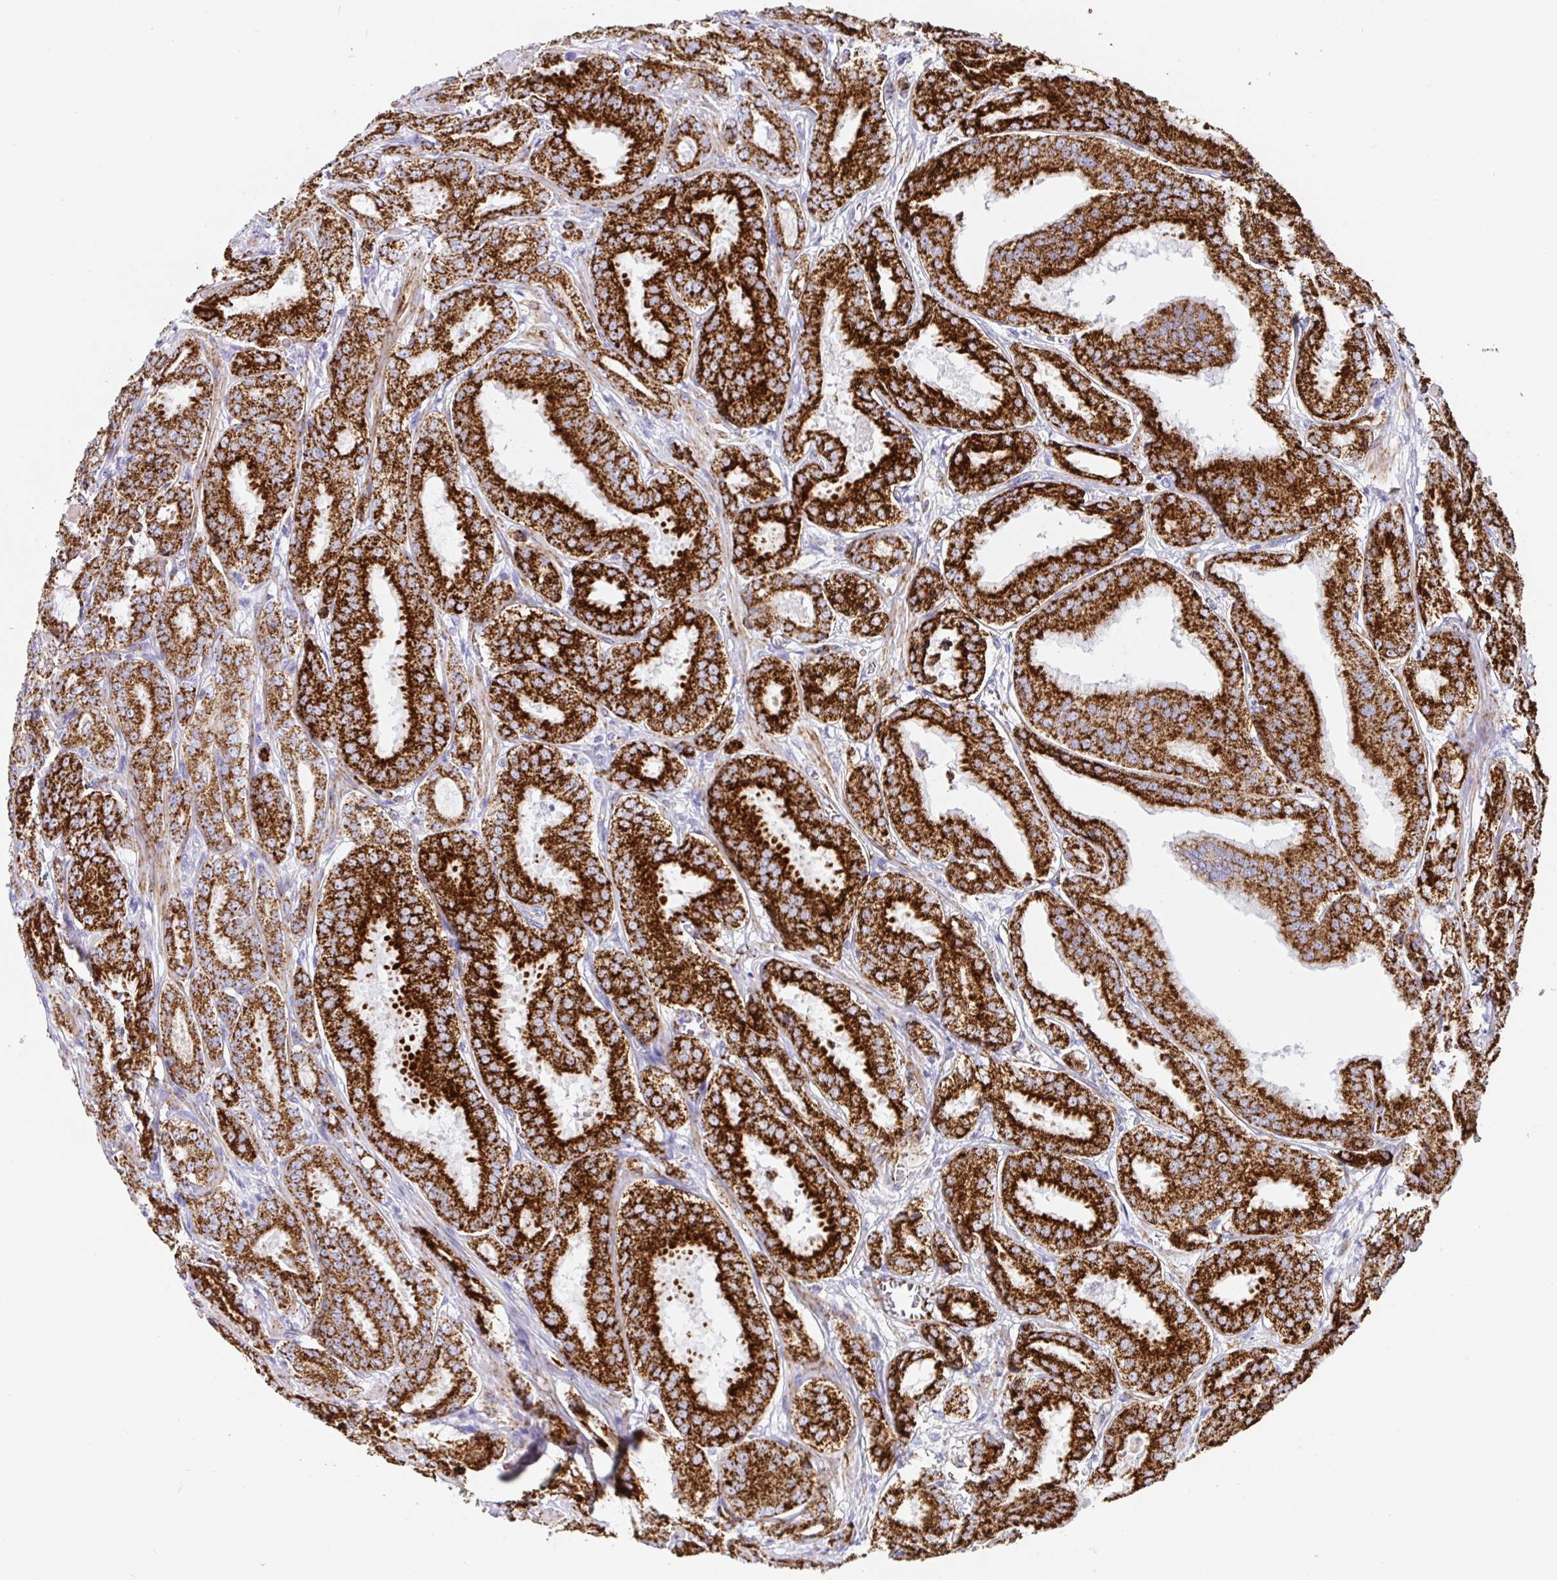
{"staining": {"intensity": "strong", "quantity": ">75%", "location": "cytoplasmic/membranous"}, "tissue": "prostate cancer", "cell_type": "Tumor cells", "image_type": "cancer", "snomed": [{"axis": "morphology", "description": "Adenocarcinoma, High grade"}, {"axis": "topography", "description": "Prostate"}], "caption": "Prostate cancer (high-grade adenocarcinoma) stained with DAB immunohistochemistry (IHC) exhibits high levels of strong cytoplasmic/membranous positivity in approximately >75% of tumor cells.", "gene": "MAOA", "patient": {"sex": "male", "age": 64}}